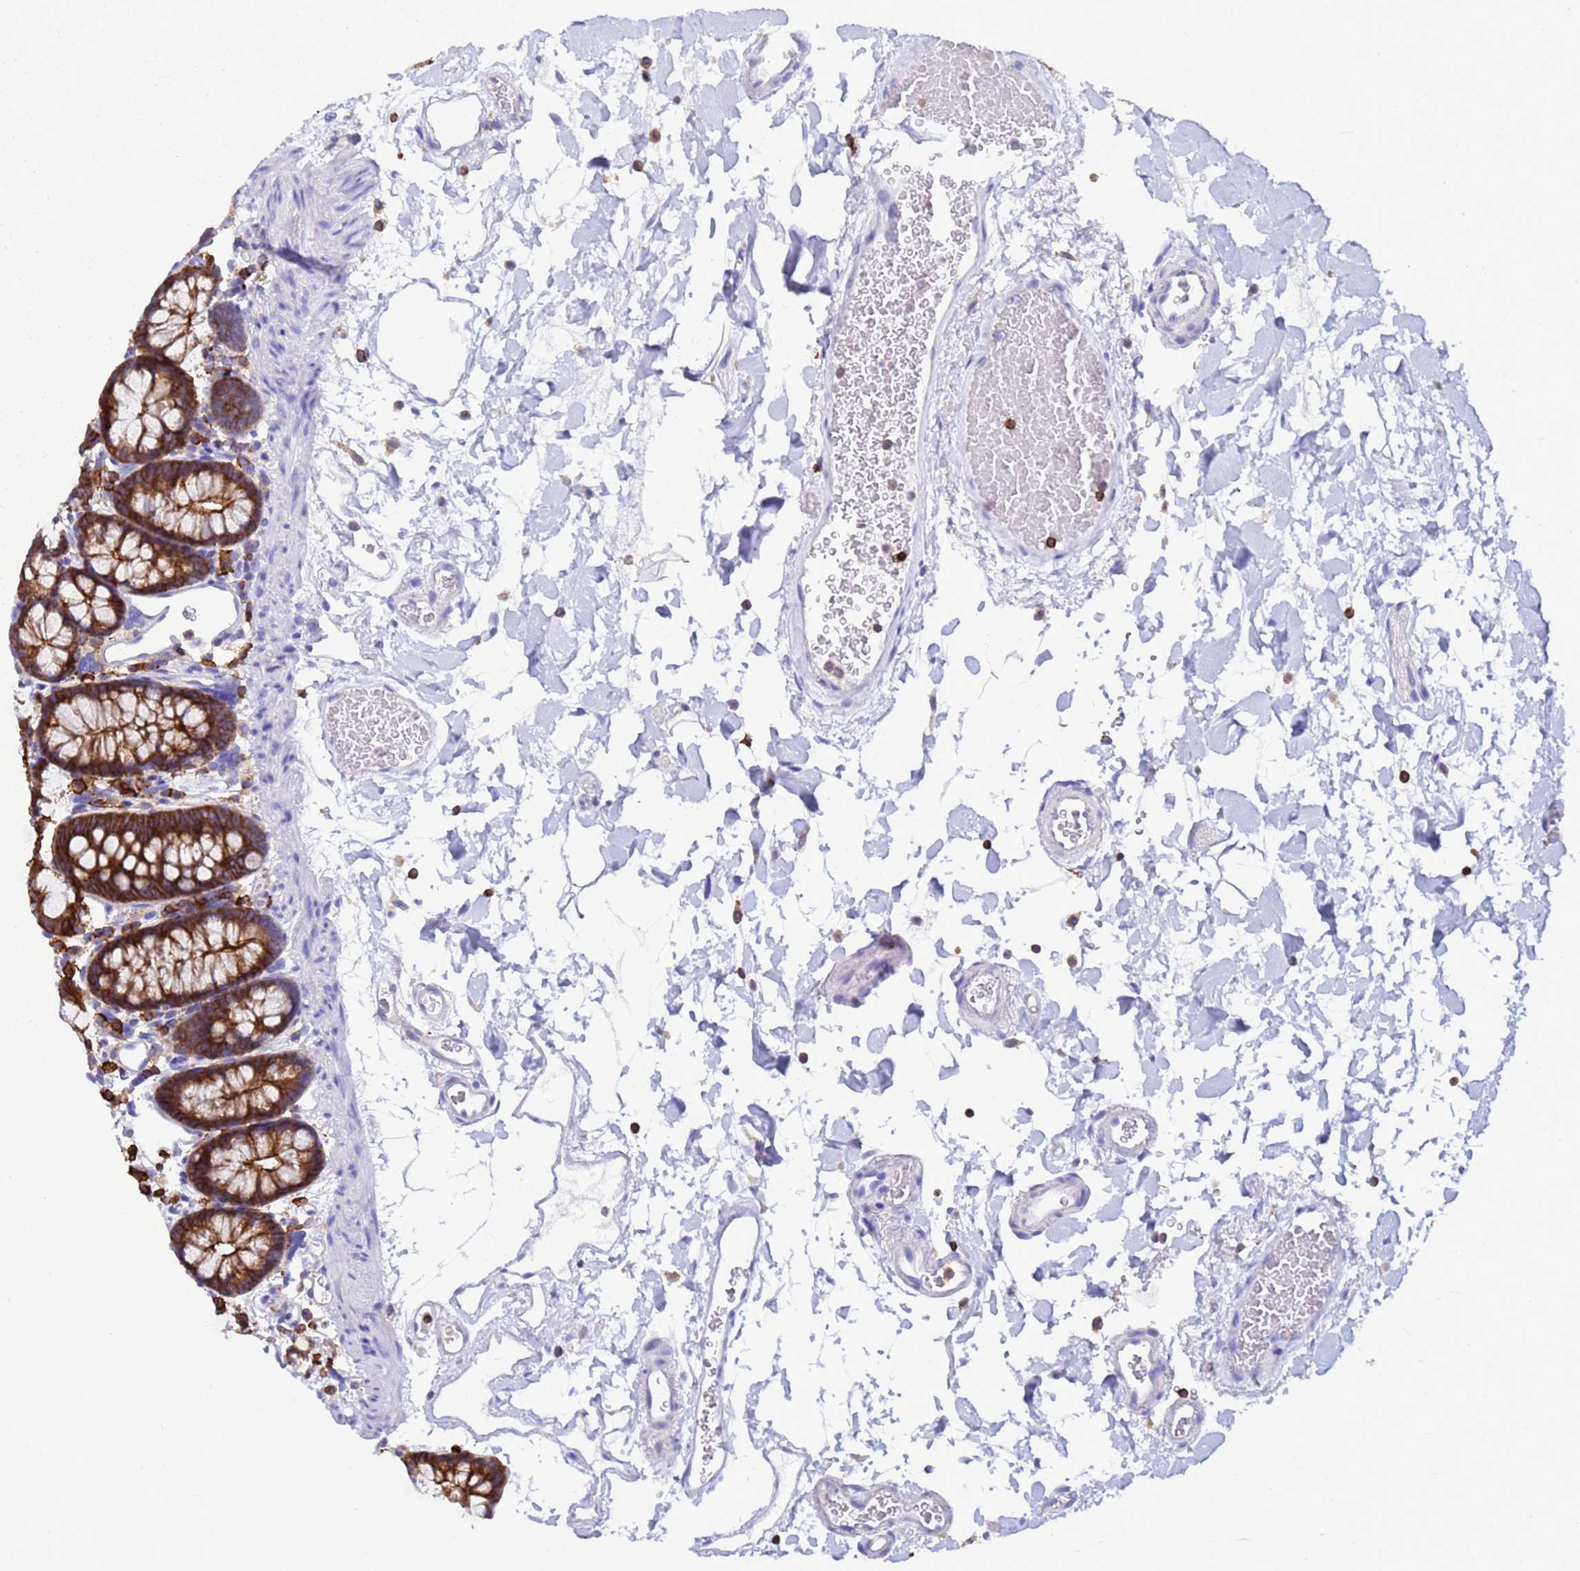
{"staining": {"intensity": "negative", "quantity": "none", "location": "none"}, "tissue": "colon", "cell_type": "Endothelial cells", "image_type": "normal", "snomed": [{"axis": "morphology", "description": "Normal tissue, NOS"}, {"axis": "topography", "description": "Colon"}], "caption": "Endothelial cells are negative for protein expression in normal human colon. The staining was performed using DAB to visualize the protein expression in brown, while the nuclei were stained in blue with hematoxylin (Magnification: 20x).", "gene": "EZR", "patient": {"sex": "male", "age": 75}}